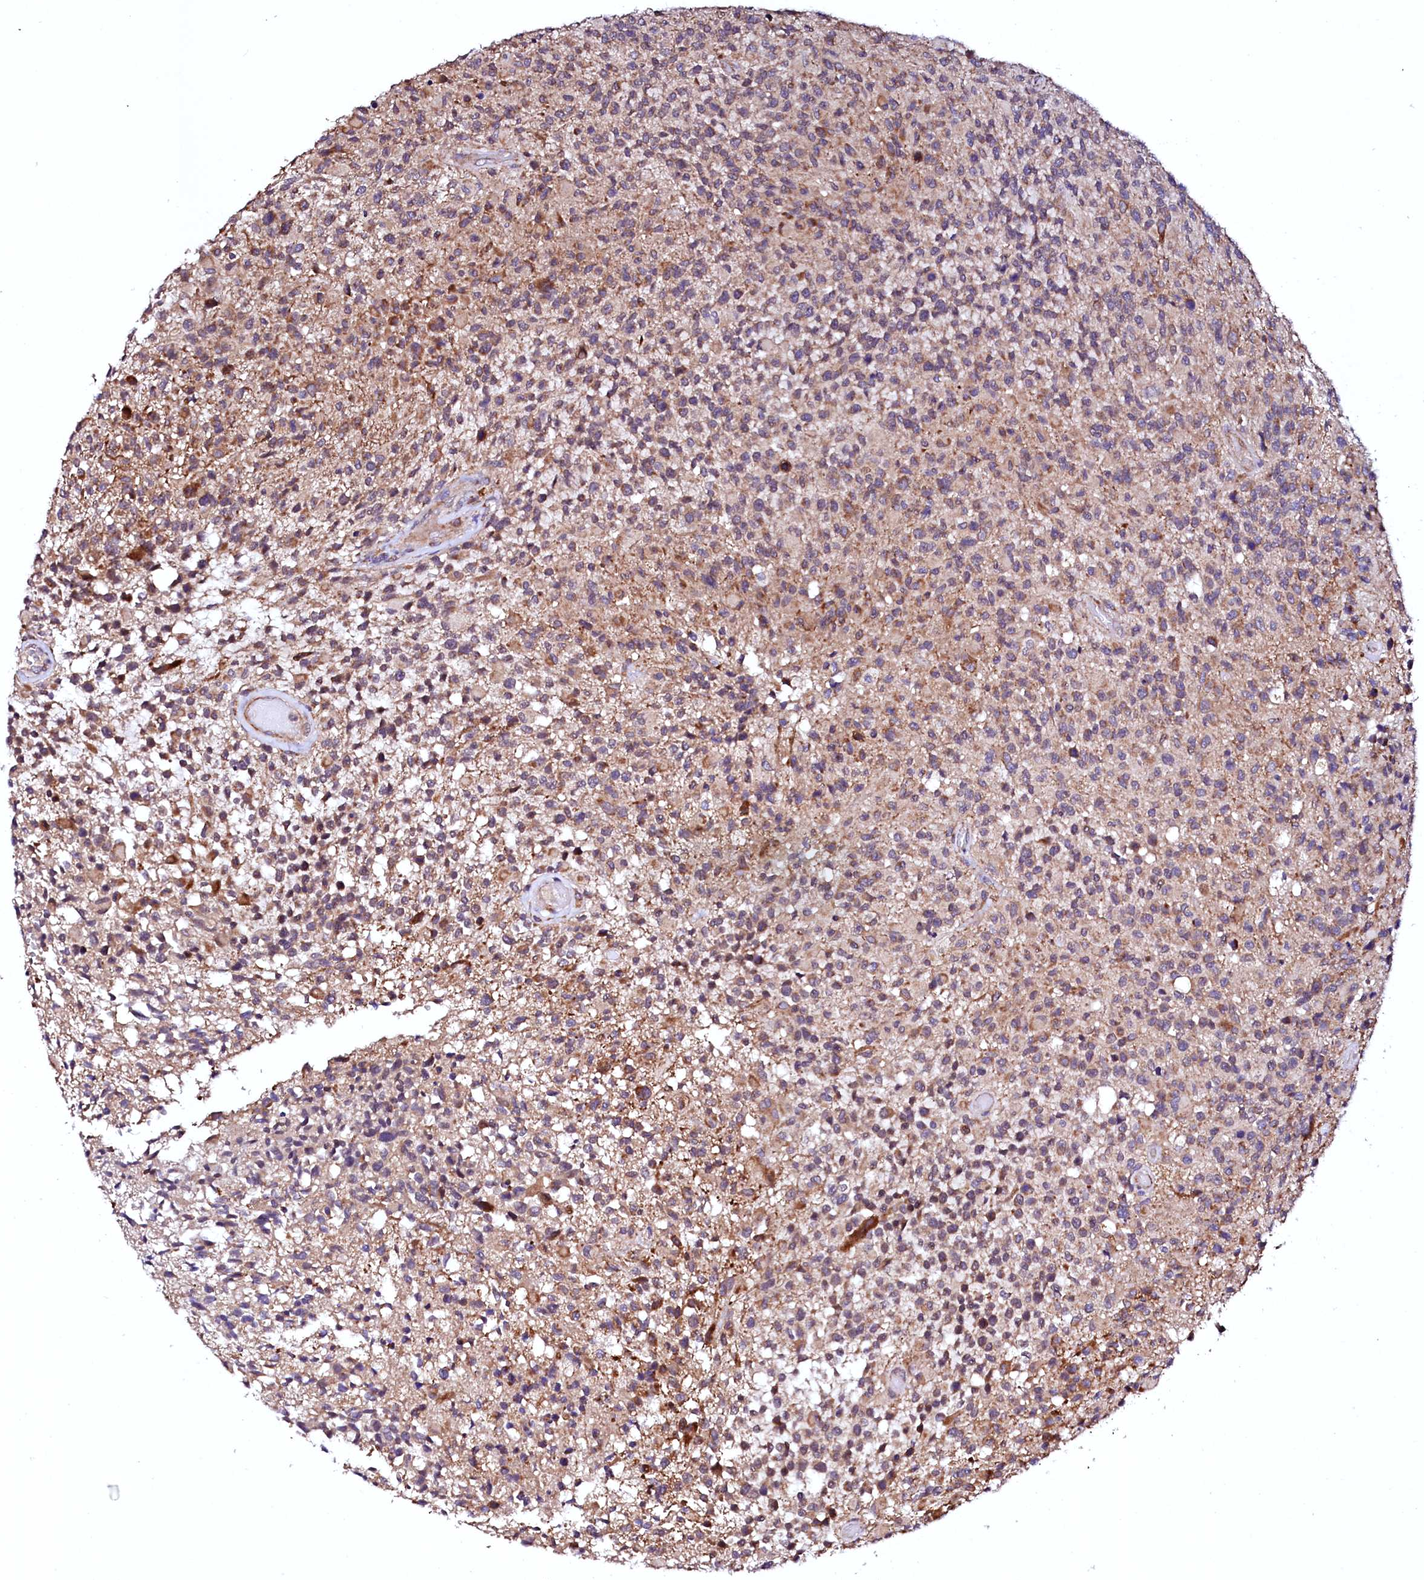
{"staining": {"intensity": "moderate", "quantity": "<25%", "location": "cytoplasmic/membranous"}, "tissue": "glioma", "cell_type": "Tumor cells", "image_type": "cancer", "snomed": [{"axis": "morphology", "description": "Glioma, malignant, High grade"}, {"axis": "morphology", "description": "Glioblastoma, NOS"}, {"axis": "topography", "description": "Brain"}], "caption": "This image displays immunohistochemistry staining of human glioma, with low moderate cytoplasmic/membranous staining in about <25% of tumor cells.", "gene": "UBE3C", "patient": {"sex": "male", "age": 60}}